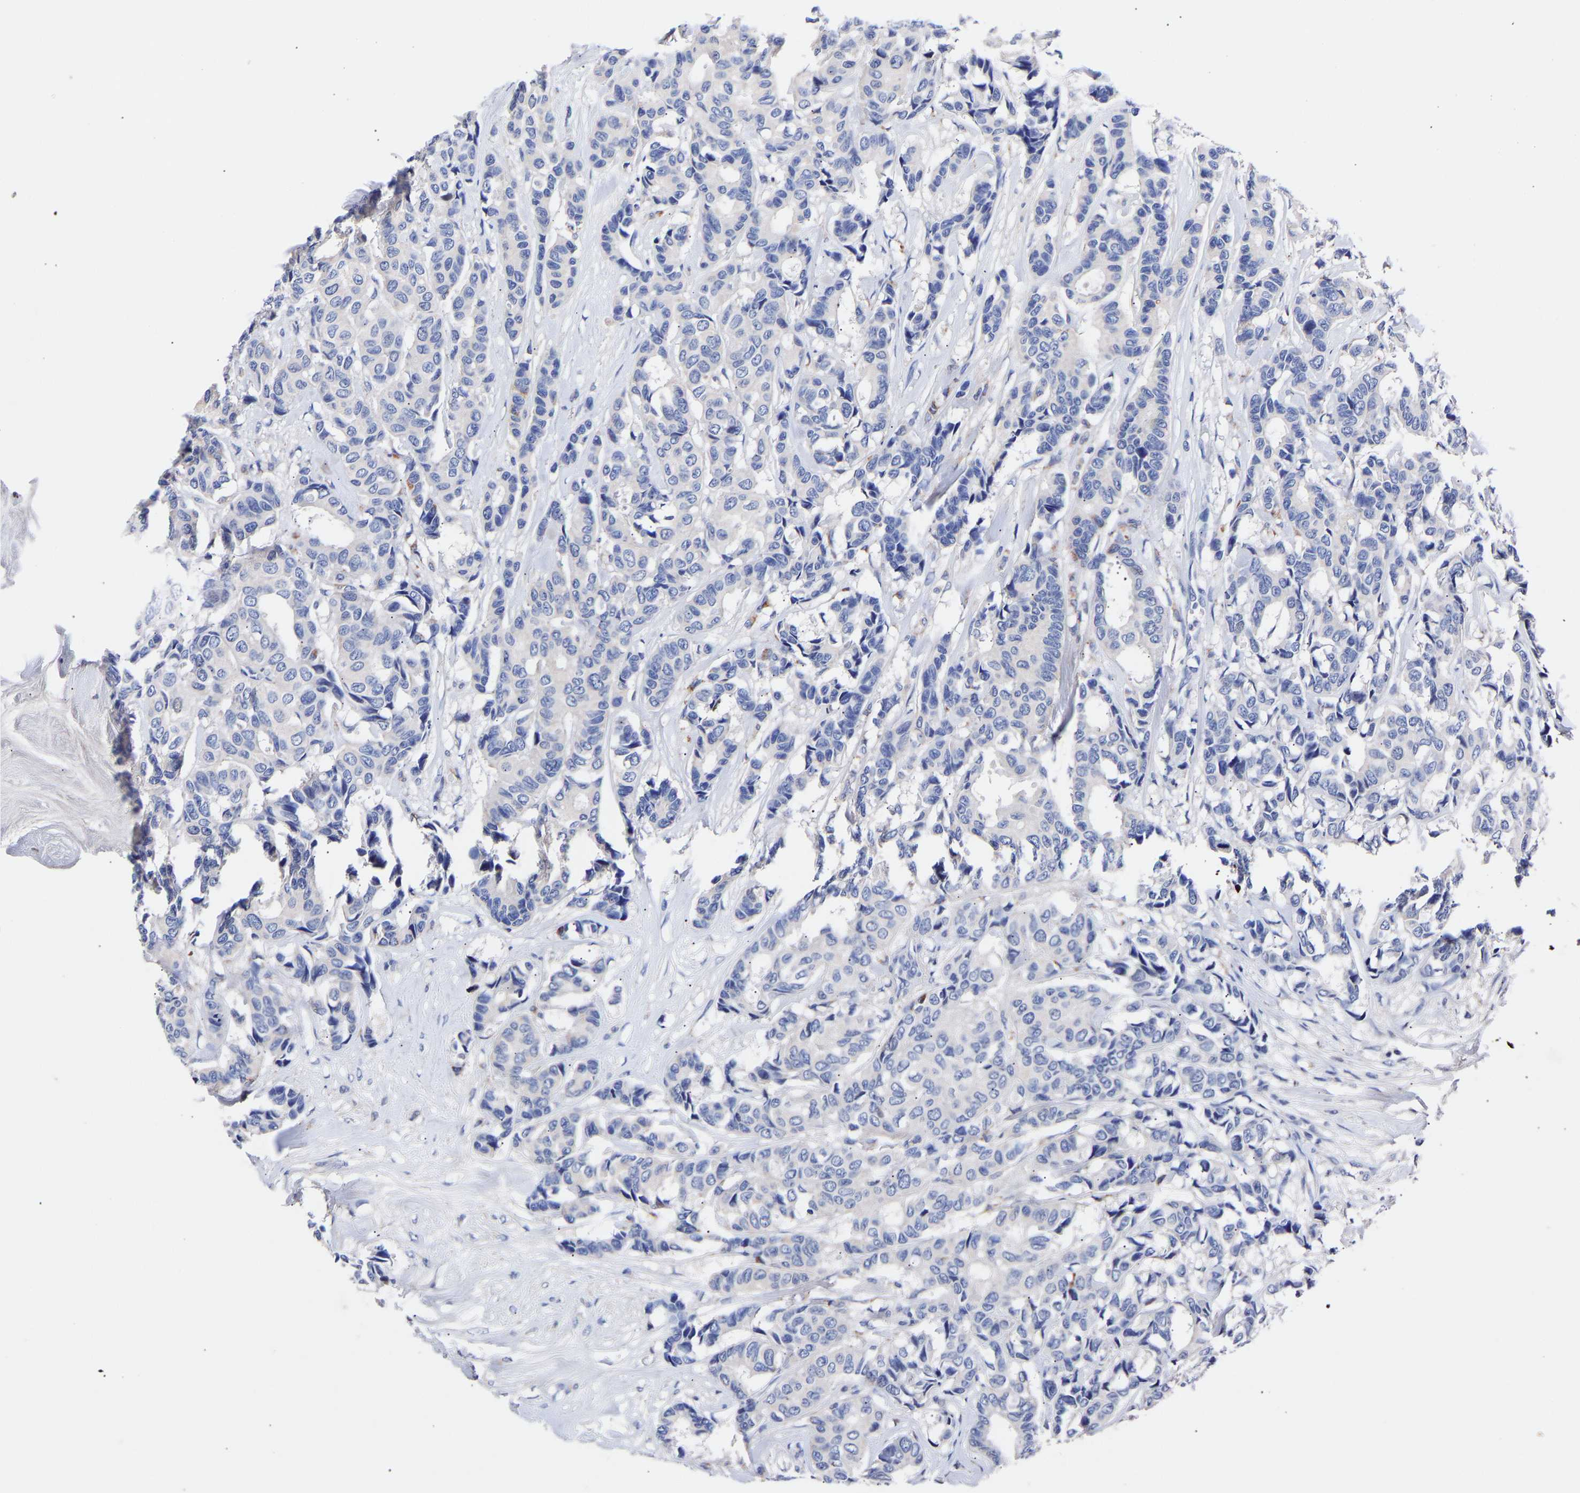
{"staining": {"intensity": "negative", "quantity": "none", "location": "none"}, "tissue": "breast cancer", "cell_type": "Tumor cells", "image_type": "cancer", "snomed": [{"axis": "morphology", "description": "Duct carcinoma"}, {"axis": "topography", "description": "Breast"}], "caption": "This histopathology image is of breast cancer (infiltrating ductal carcinoma) stained with immunohistochemistry (IHC) to label a protein in brown with the nuclei are counter-stained blue. There is no staining in tumor cells.", "gene": "SEM1", "patient": {"sex": "female", "age": 87}}